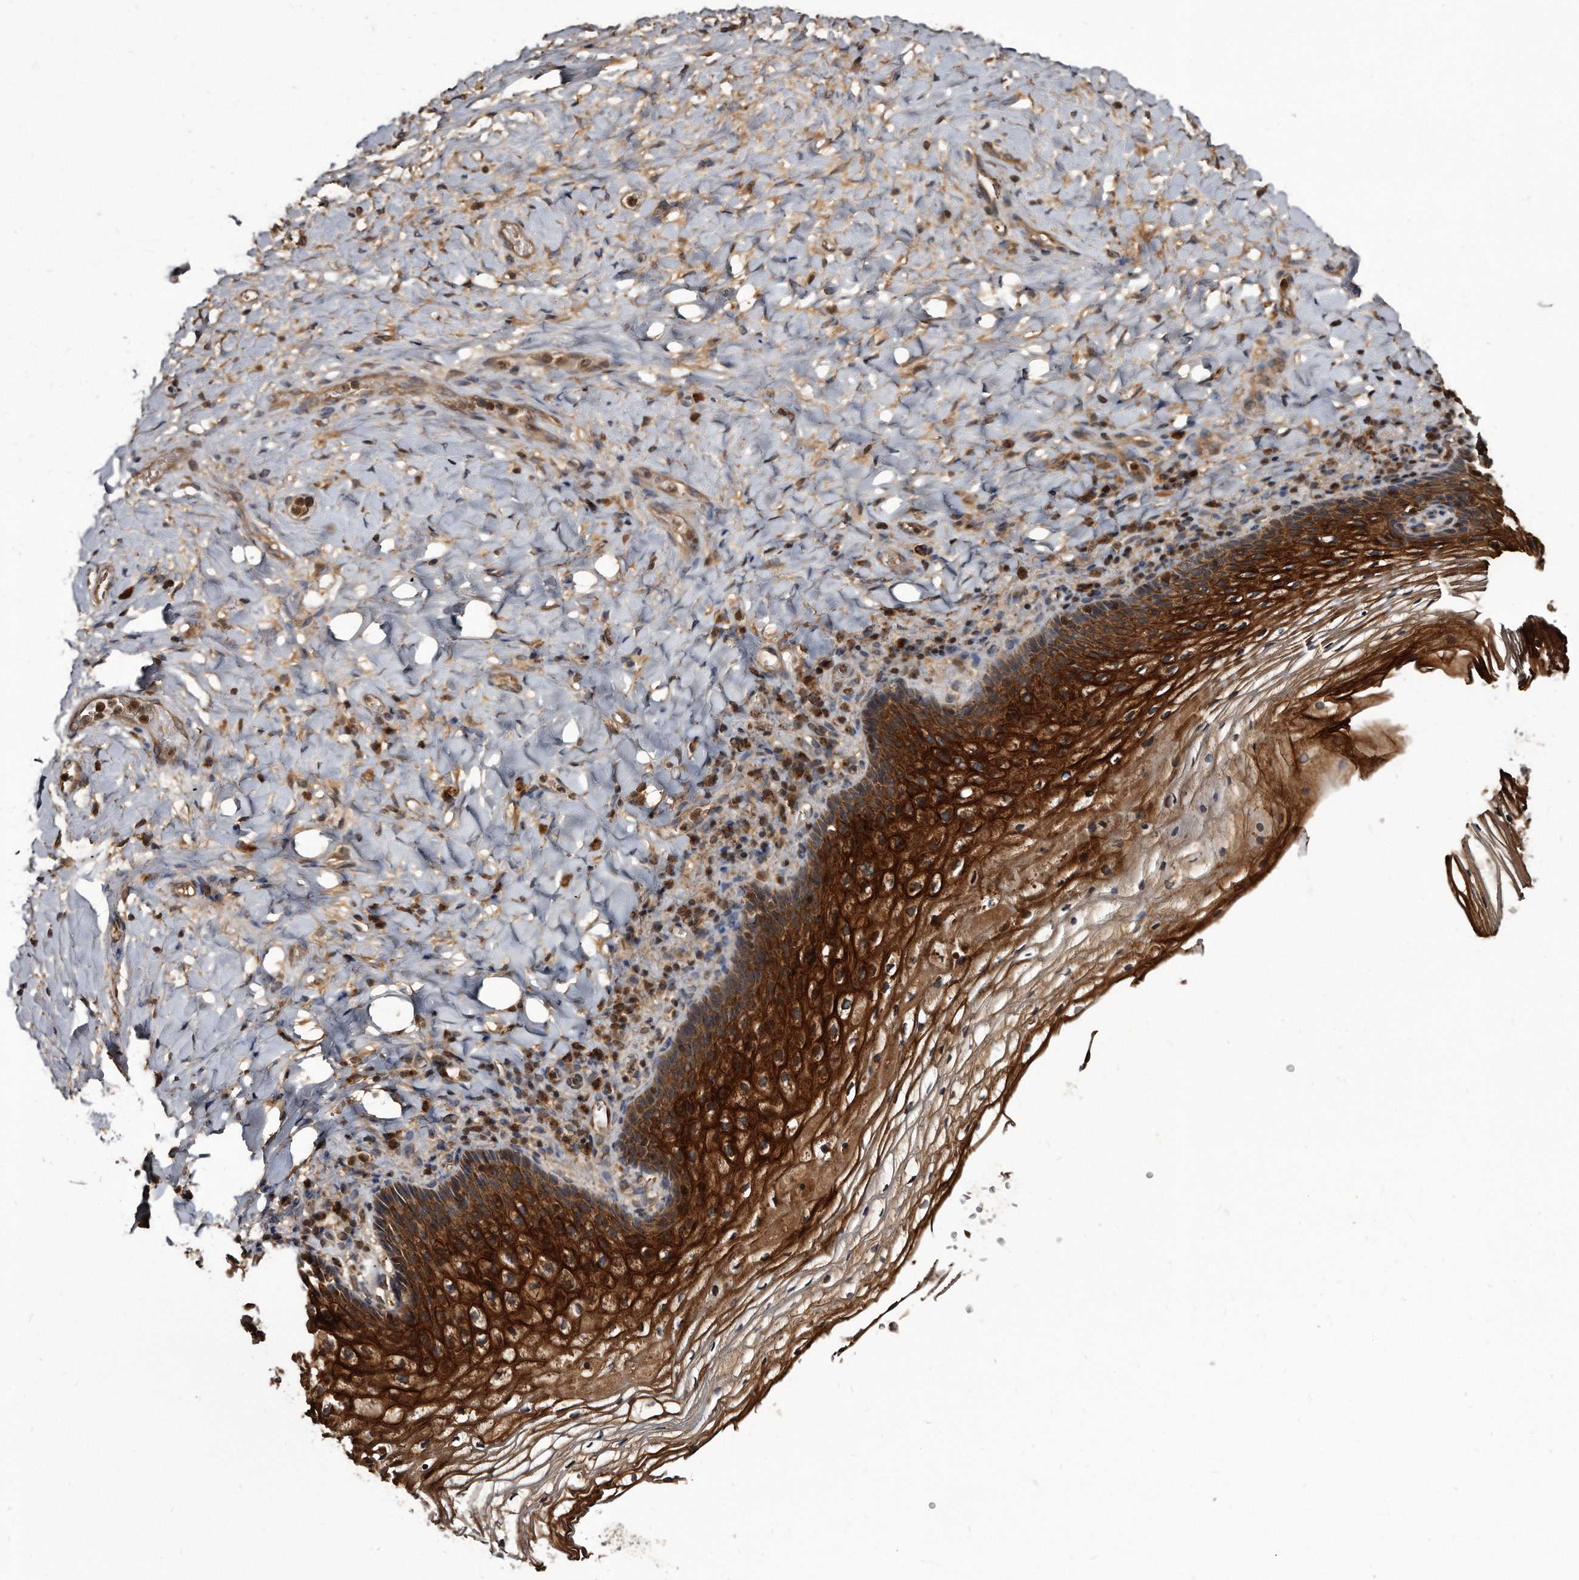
{"staining": {"intensity": "strong", "quantity": ">75%", "location": "cytoplasmic/membranous"}, "tissue": "vagina", "cell_type": "Squamous epithelial cells", "image_type": "normal", "snomed": [{"axis": "morphology", "description": "Normal tissue, NOS"}, {"axis": "topography", "description": "Vagina"}], "caption": "This image displays IHC staining of unremarkable vagina, with high strong cytoplasmic/membranous positivity in approximately >75% of squamous epithelial cells.", "gene": "FAM136A", "patient": {"sex": "female", "age": 60}}